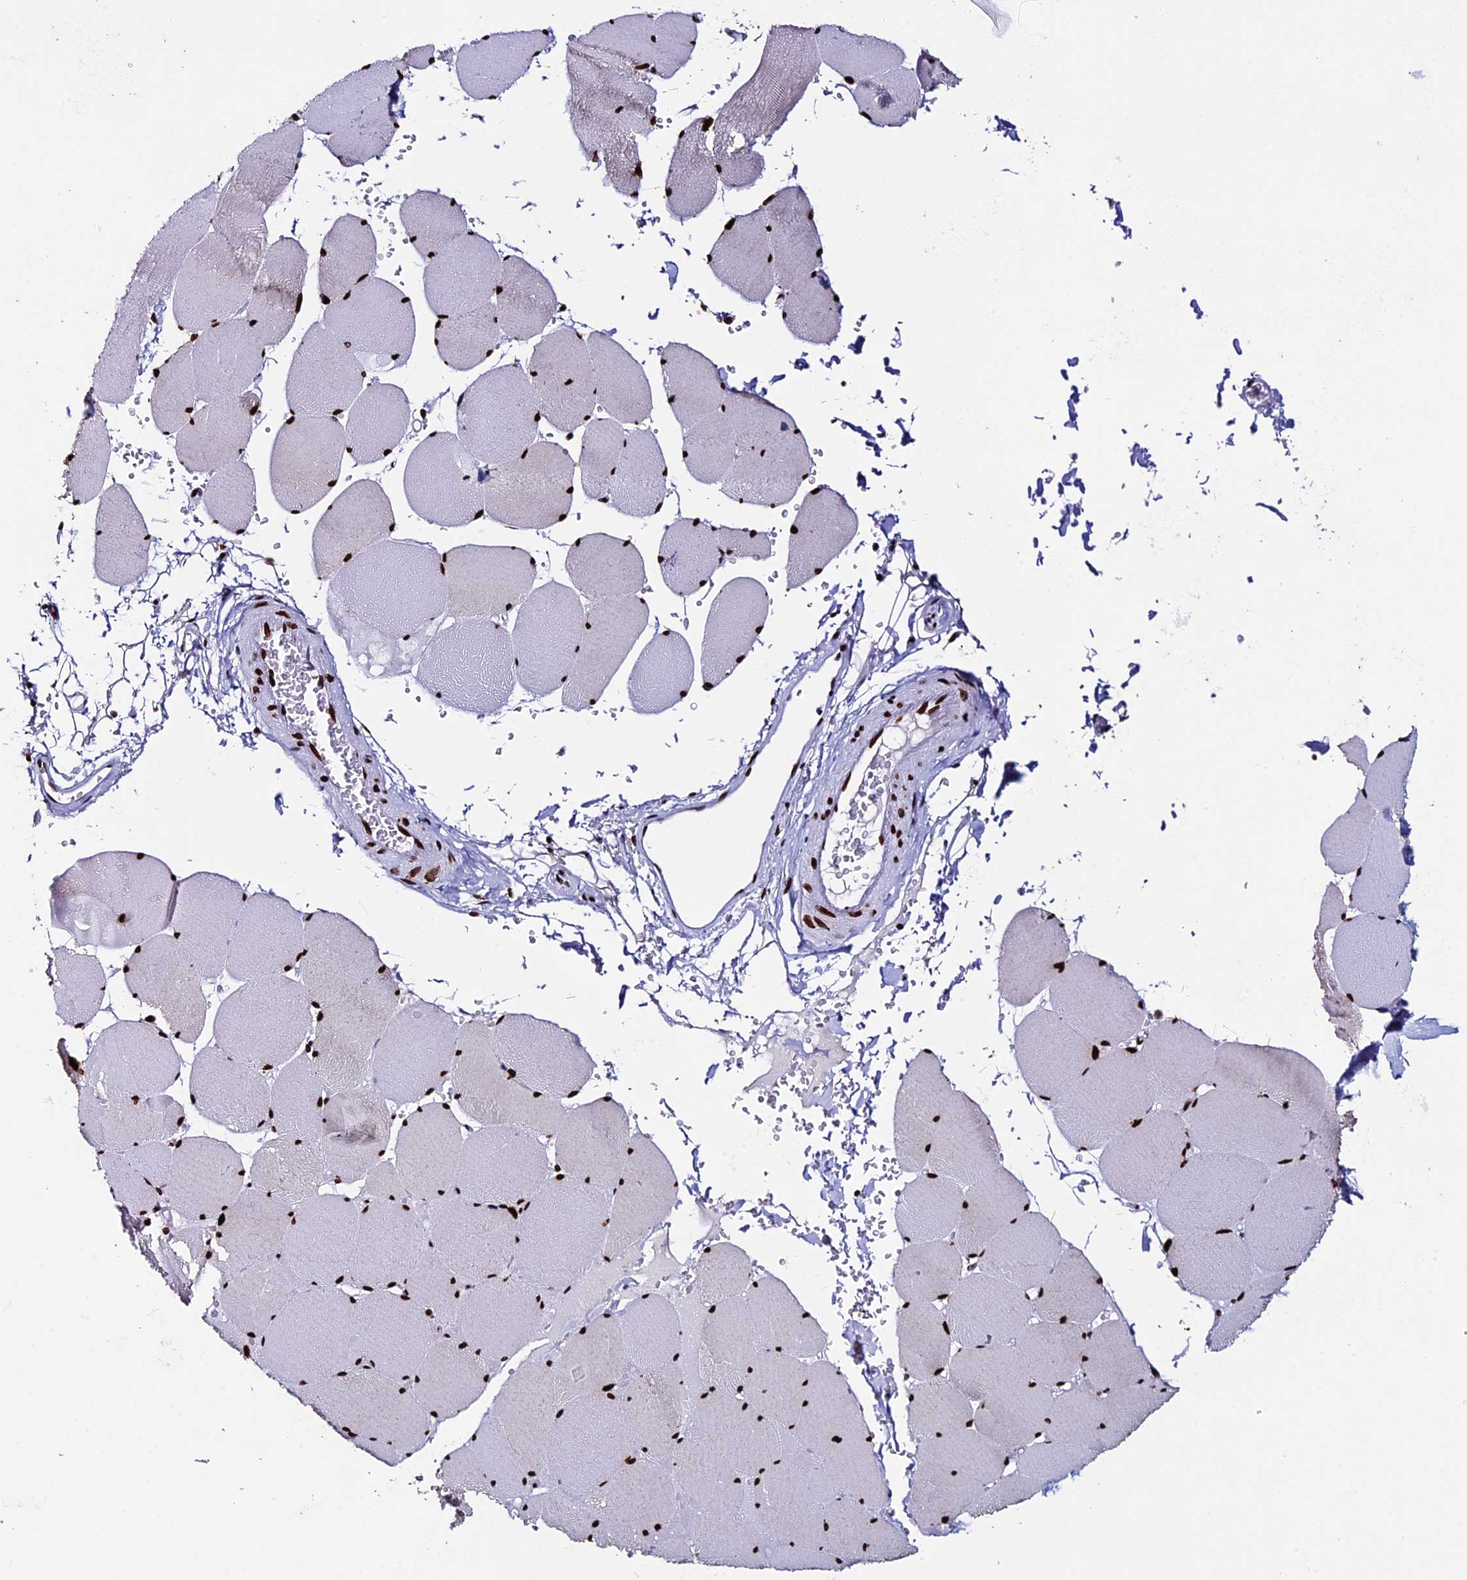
{"staining": {"intensity": "strong", "quantity": ">75%", "location": "nuclear"}, "tissue": "skeletal muscle", "cell_type": "Myocytes", "image_type": "normal", "snomed": [{"axis": "morphology", "description": "Normal tissue, NOS"}, {"axis": "topography", "description": "Skeletal muscle"}, {"axis": "topography", "description": "Head-Neck"}], "caption": "Immunohistochemical staining of normal skeletal muscle demonstrates >75% levels of strong nuclear protein positivity in approximately >75% of myocytes.", "gene": "BTBD3", "patient": {"sex": "male", "age": 66}}